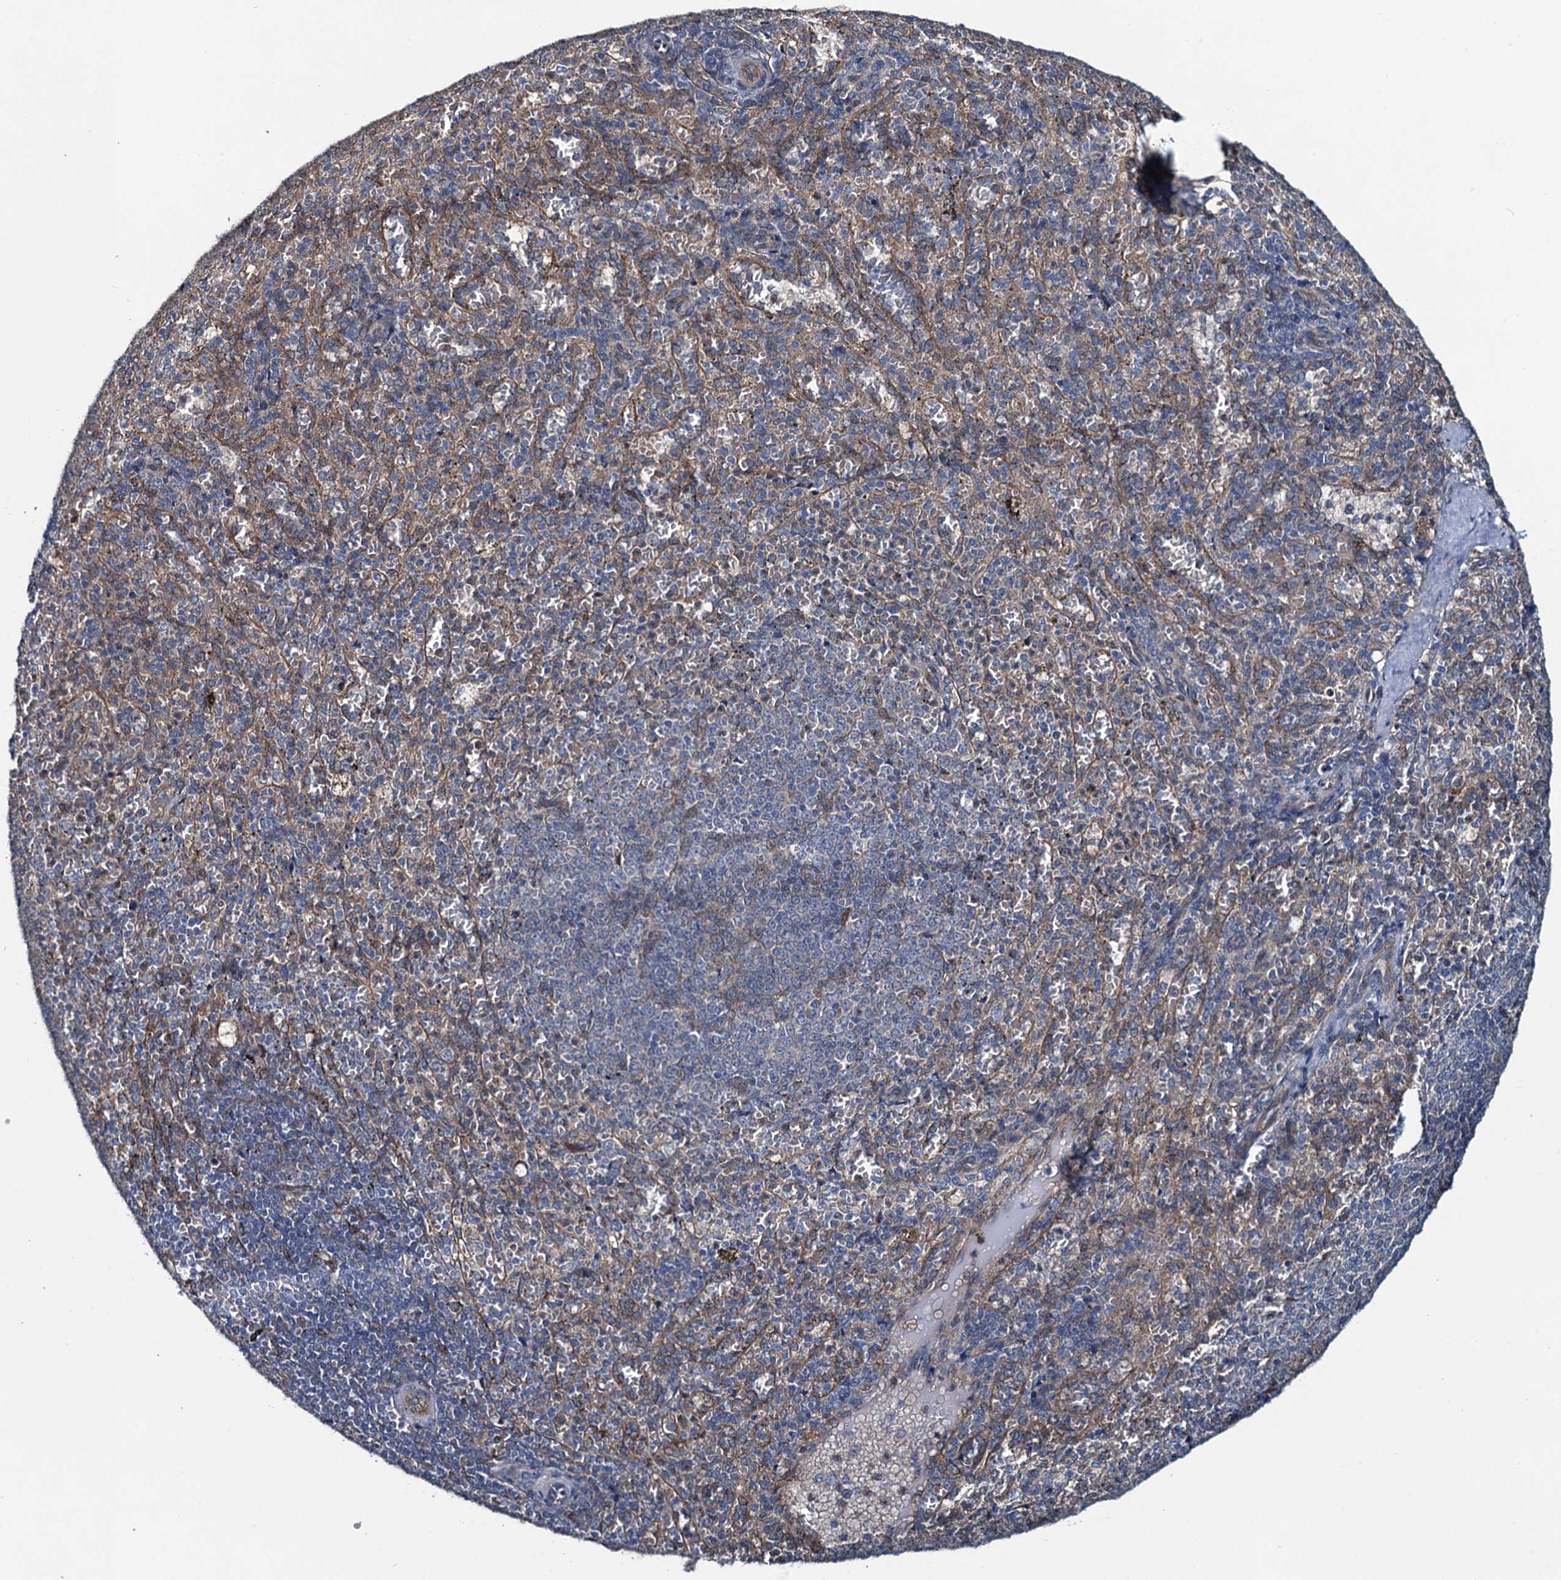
{"staining": {"intensity": "negative", "quantity": "none", "location": "none"}, "tissue": "spleen", "cell_type": "Cells in red pulp", "image_type": "normal", "snomed": [{"axis": "morphology", "description": "Normal tissue, NOS"}, {"axis": "topography", "description": "Spleen"}], "caption": "High power microscopy image of an IHC photomicrograph of unremarkable spleen, revealing no significant staining in cells in red pulp. Brightfield microscopy of IHC stained with DAB (3,3'-diaminobenzidine) (brown) and hematoxylin (blue), captured at high magnification.", "gene": "EVX2", "patient": {"sex": "female", "age": 21}}